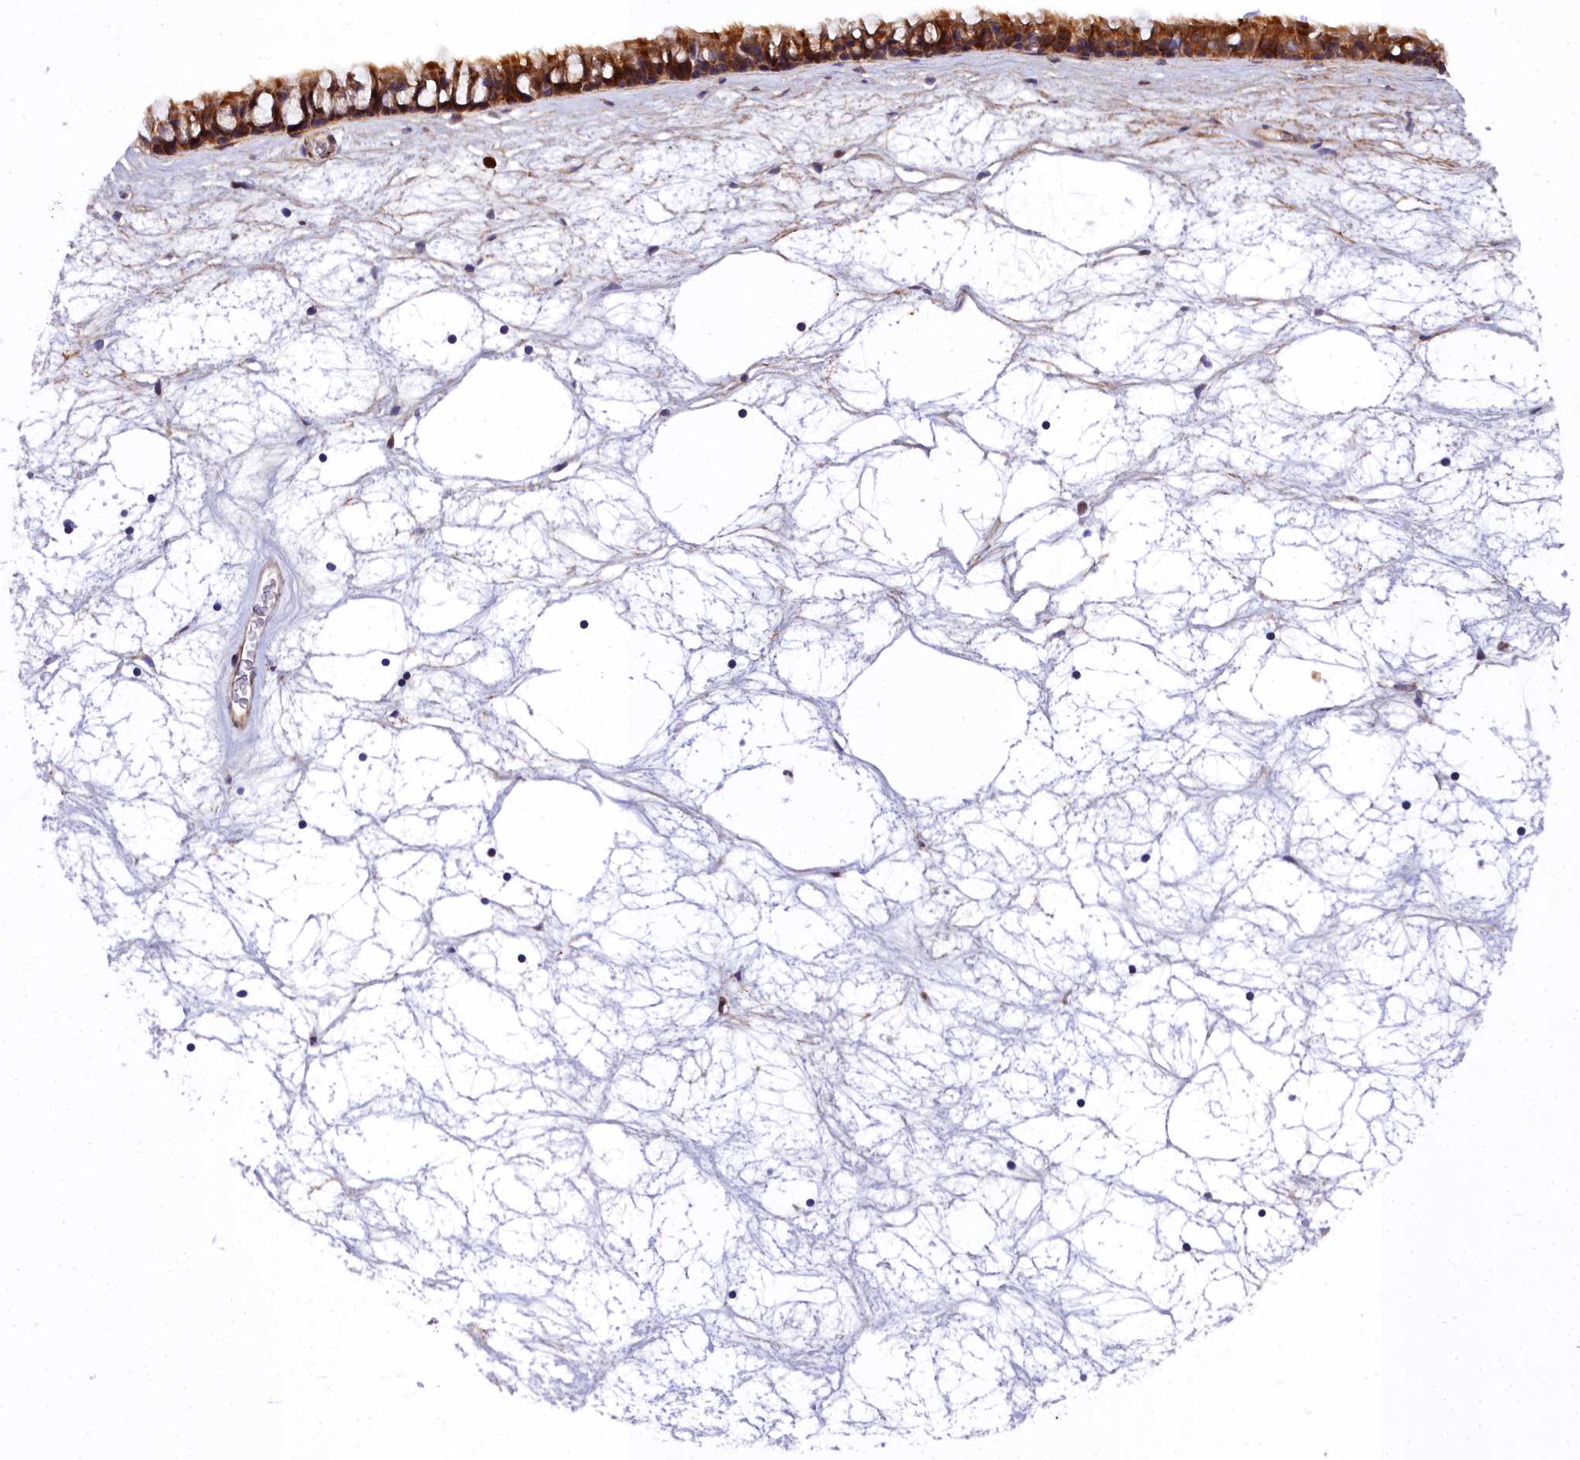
{"staining": {"intensity": "strong", "quantity": "25%-75%", "location": "cytoplasmic/membranous"}, "tissue": "nasopharynx", "cell_type": "Respiratory epithelial cells", "image_type": "normal", "snomed": [{"axis": "morphology", "description": "Normal tissue, NOS"}, {"axis": "topography", "description": "Nasopharynx"}], "caption": "Respiratory epithelial cells show high levels of strong cytoplasmic/membranous staining in approximately 25%-75% of cells in unremarkable nasopharynx. The staining is performed using DAB (3,3'-diaminobenzidine) brown chromogen to label protein expression. The nuclei are counter-stained blue using hematoxylin.", "gene": "MRPS11", "patient": {"sex": "male", "age": 64}}